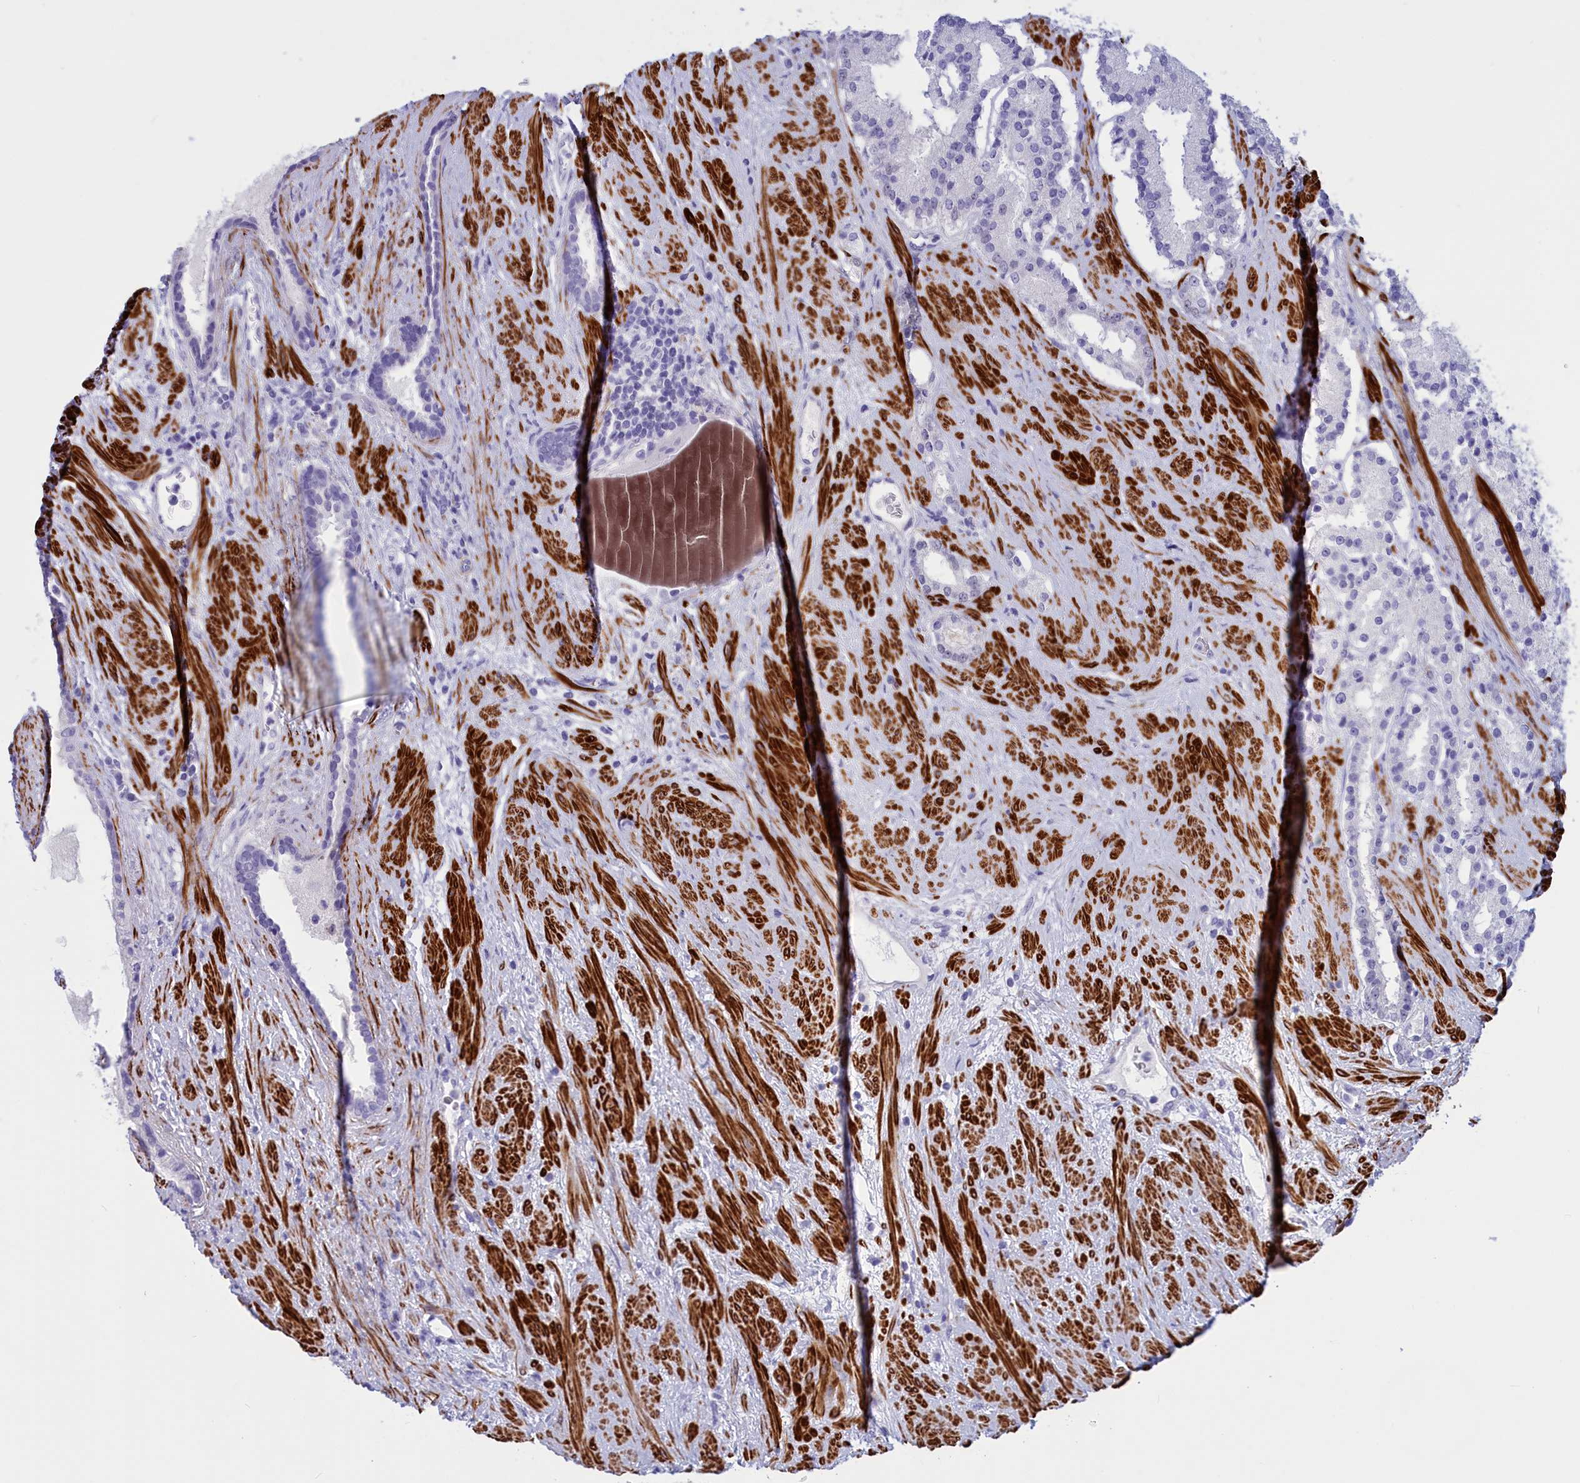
{"staining": {"intensity": "negative", "quantity": "none", "location": "none"}, "tissue": "prostate cancer", "cell_type": "Tumor cells", "image_type": "cancer", "snomed": [{"axis": "morphology", "description": "Adenocarcinoma, Low grade"}, {"axis": "topography", "description": "Prostate"}], "caption": "This is an immunohistochemistry micrograph of human adenocarcinoma (low-grade) (prostate). There is no staining in tumor cells.", "gene": "GAPDHS", "patient": {"sex": "male", "age": 59}}